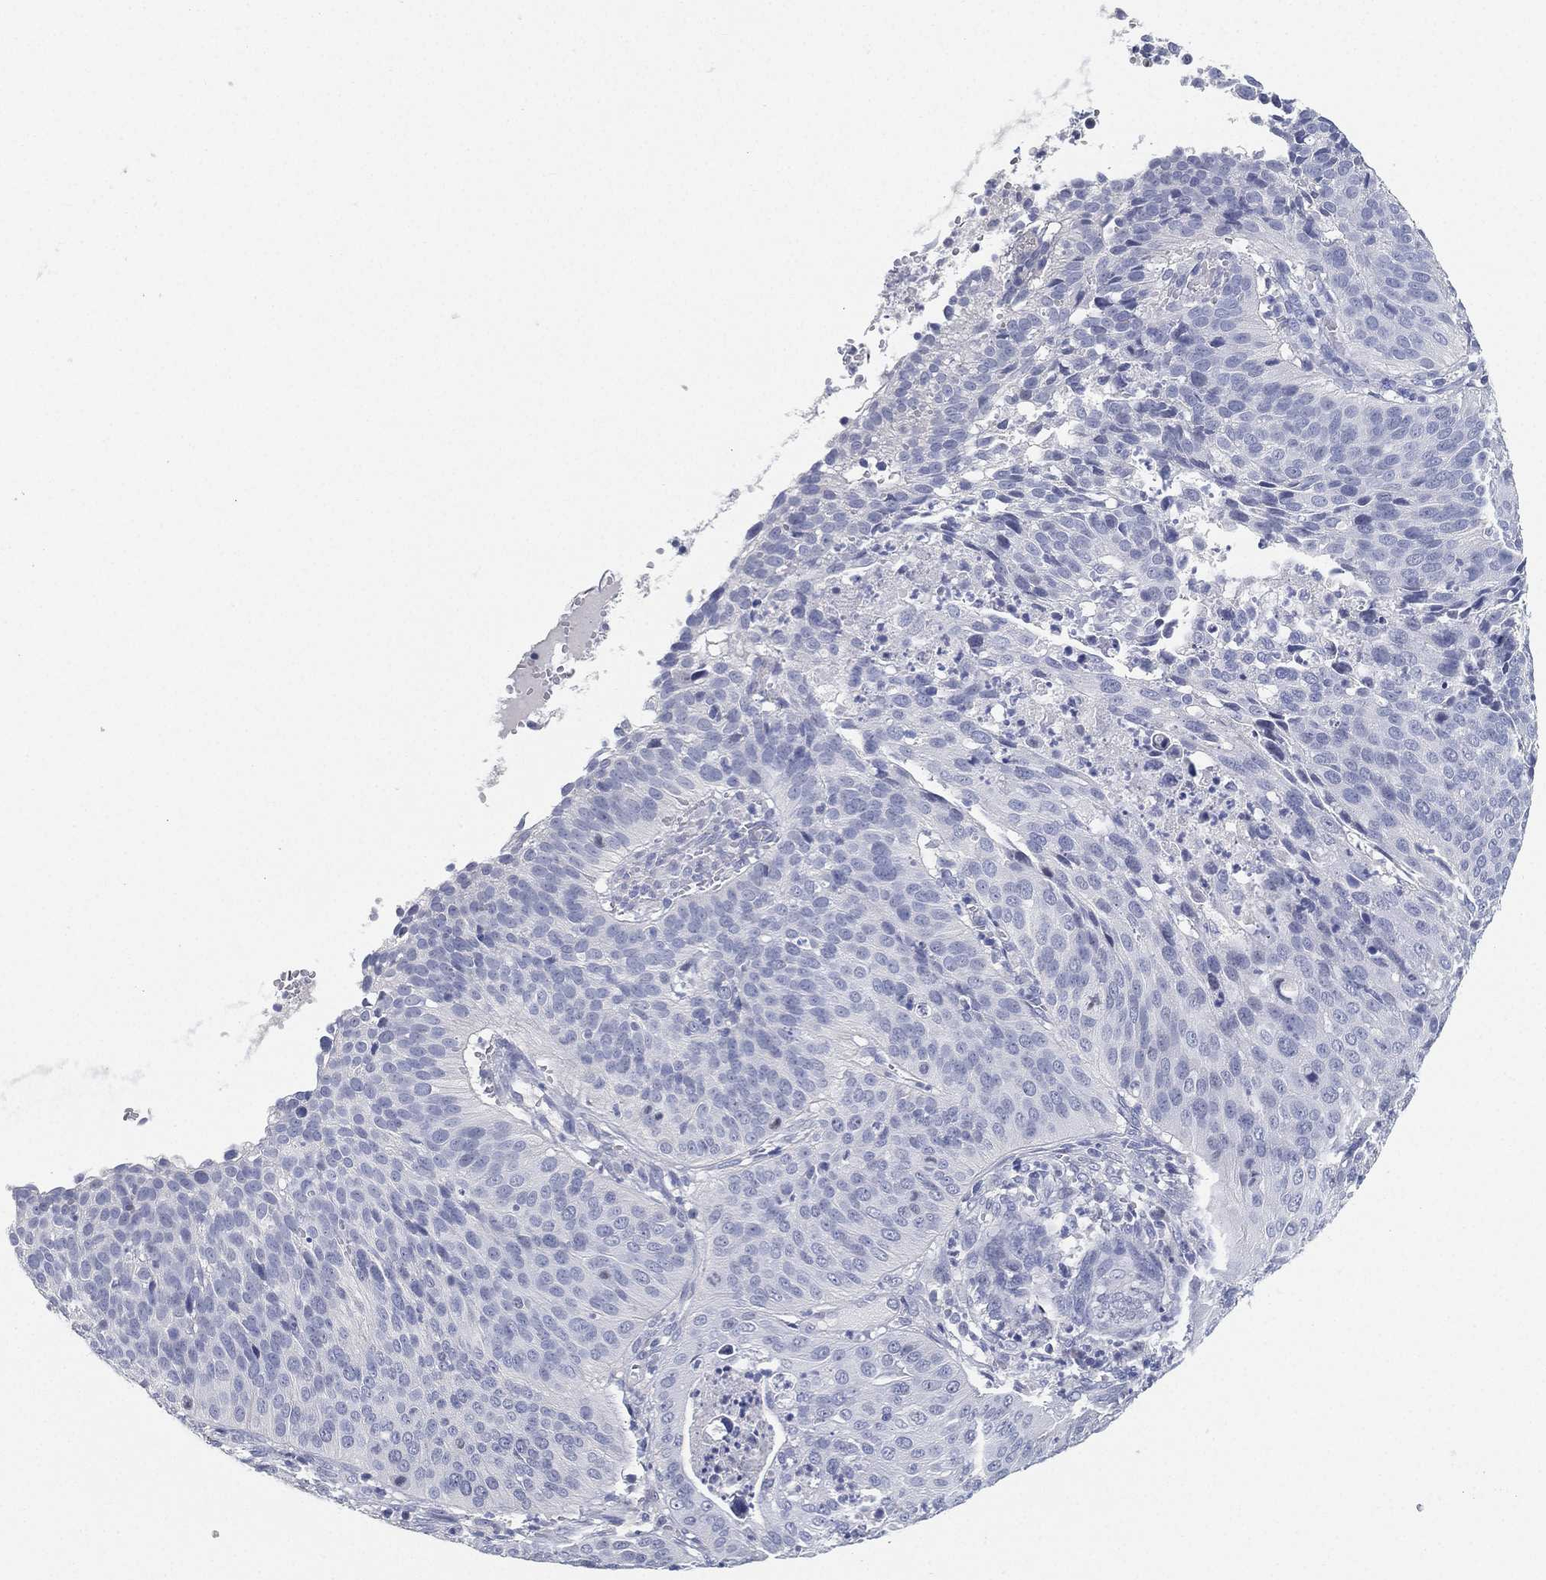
{"staining": {"intensity": "negative", "quantity": "none", "location": "none"}, "tissue": "cervical cancer", "cell_type": "Tumor cells", "image_type": "cancer", "snomed": [{"axis": "morphology", "description": "Normal tissue, NOS"}, {"axis": "morphology", "description": "Squamous cell carcinoma, NOS"}, {"axis": "topography", "description": "Cervix"}], "caption": "A high-resolution histopathology image shows immunohistochemistry staining of cervical cancer, which shows no significant staining in tumor cells. (IHC, brightfield microscopy, high magnification).", "gene": "FAM187B", "patient": {"sex": "female", "age": 39}}